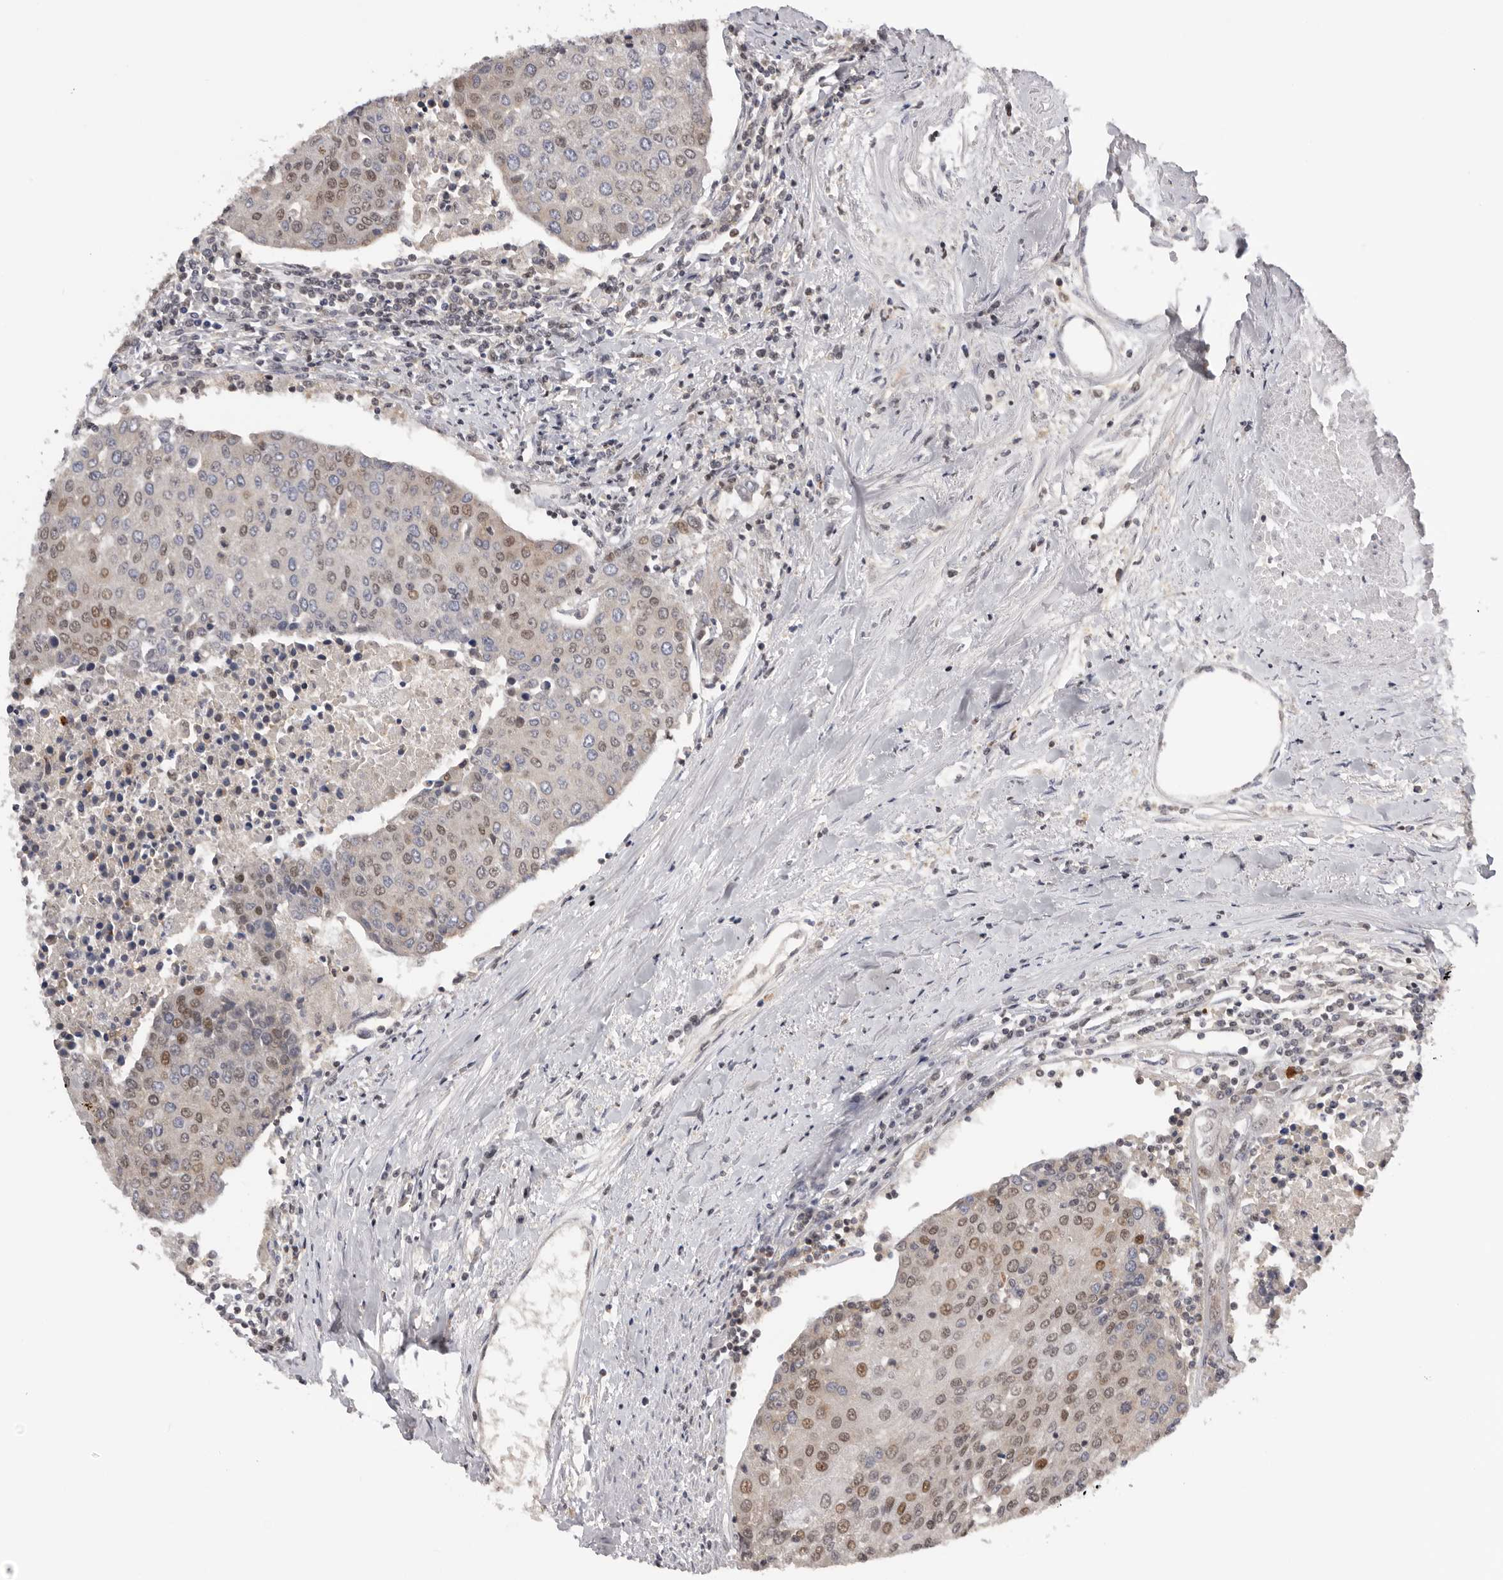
{"staining": {"intensity": "moderate", "quantity": "25%-75%", "location": "nuclear"}, "tissue": "urothelial cancer", "cell_type": "Tumor cells", "image_type": "cancer", "snomed": [{"axis": "morphology", "description": "Urothelial carcinoma, High grade"}, {"axis": "topography", "description": "Urinary bladder"}], "caption": "Immunohistochemistry (IHC) of urothelial cancer shows medium levels of moderate nuclear staining in approximately 25%-75% of tumor cells.", "gene": "KIF2B", "patient": {"sex": "female", "age": 85}}